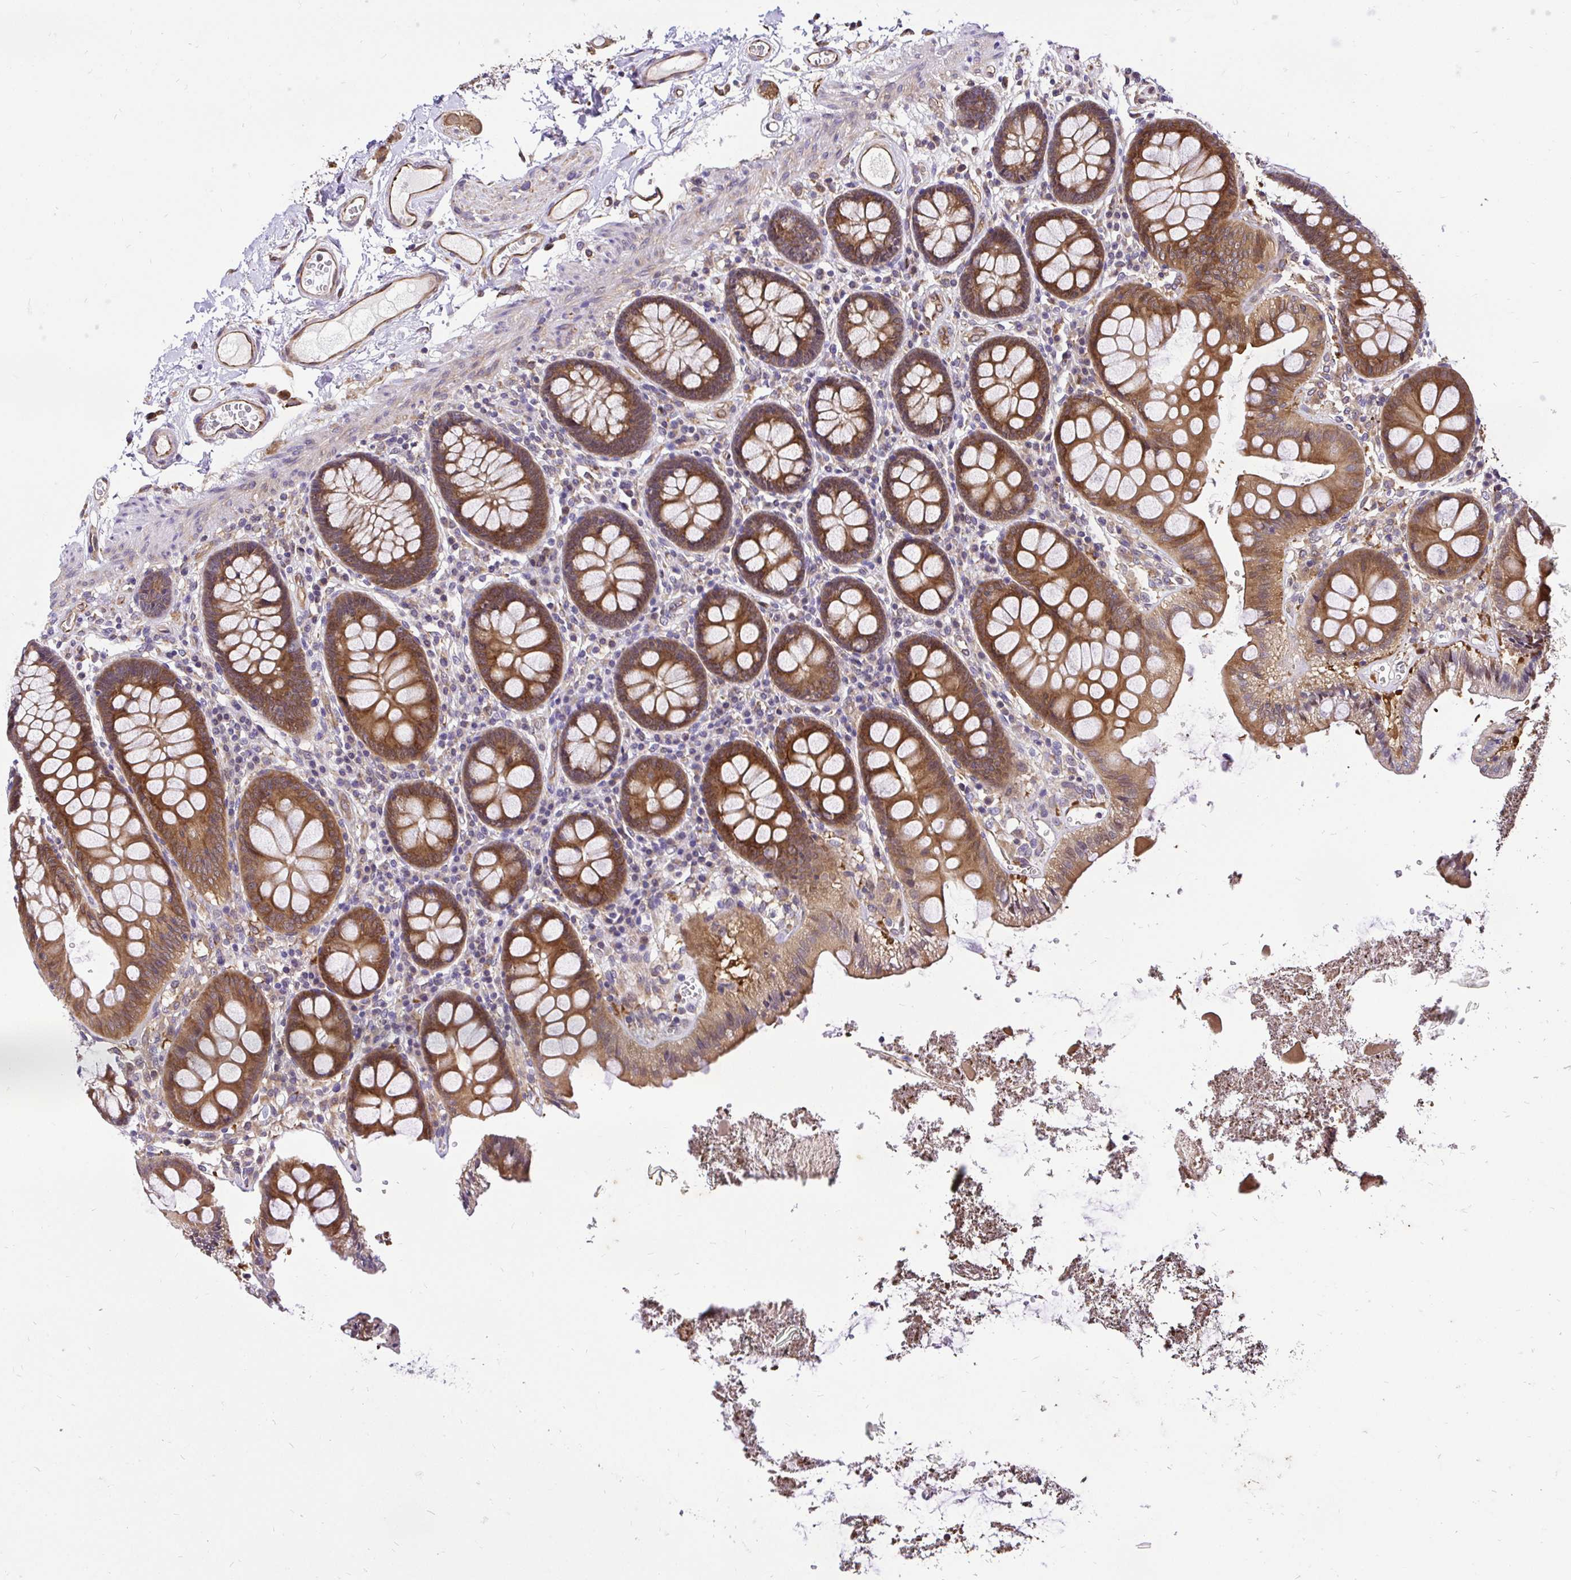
{"staining": {"intensity": "weak", "quantity": ">75%", "location": "cytoplasmic/membranous"}, "tissue": "colon", "cell_type": "Endothelial cells", "image_type": "normal", "snomed": [{"axis": "morphology", "description": "Normal tissue, NOS"}, {"axis": "topography", "description": "Colon"}], "caption": "Immunohistochemistry (IHC) (DAB (3,3'-diaminobenzidine)) staining of normal colon displays weak cytoplasmic/membranous protein staining in approximately >75% of endothelial cells. (DAB (3,3'-diaminobenzidine) IHC, brown staining for protein, blue staining for nuclei).", "gene": "CCDC122", "patient": {"sex": "male", "age": 84}}